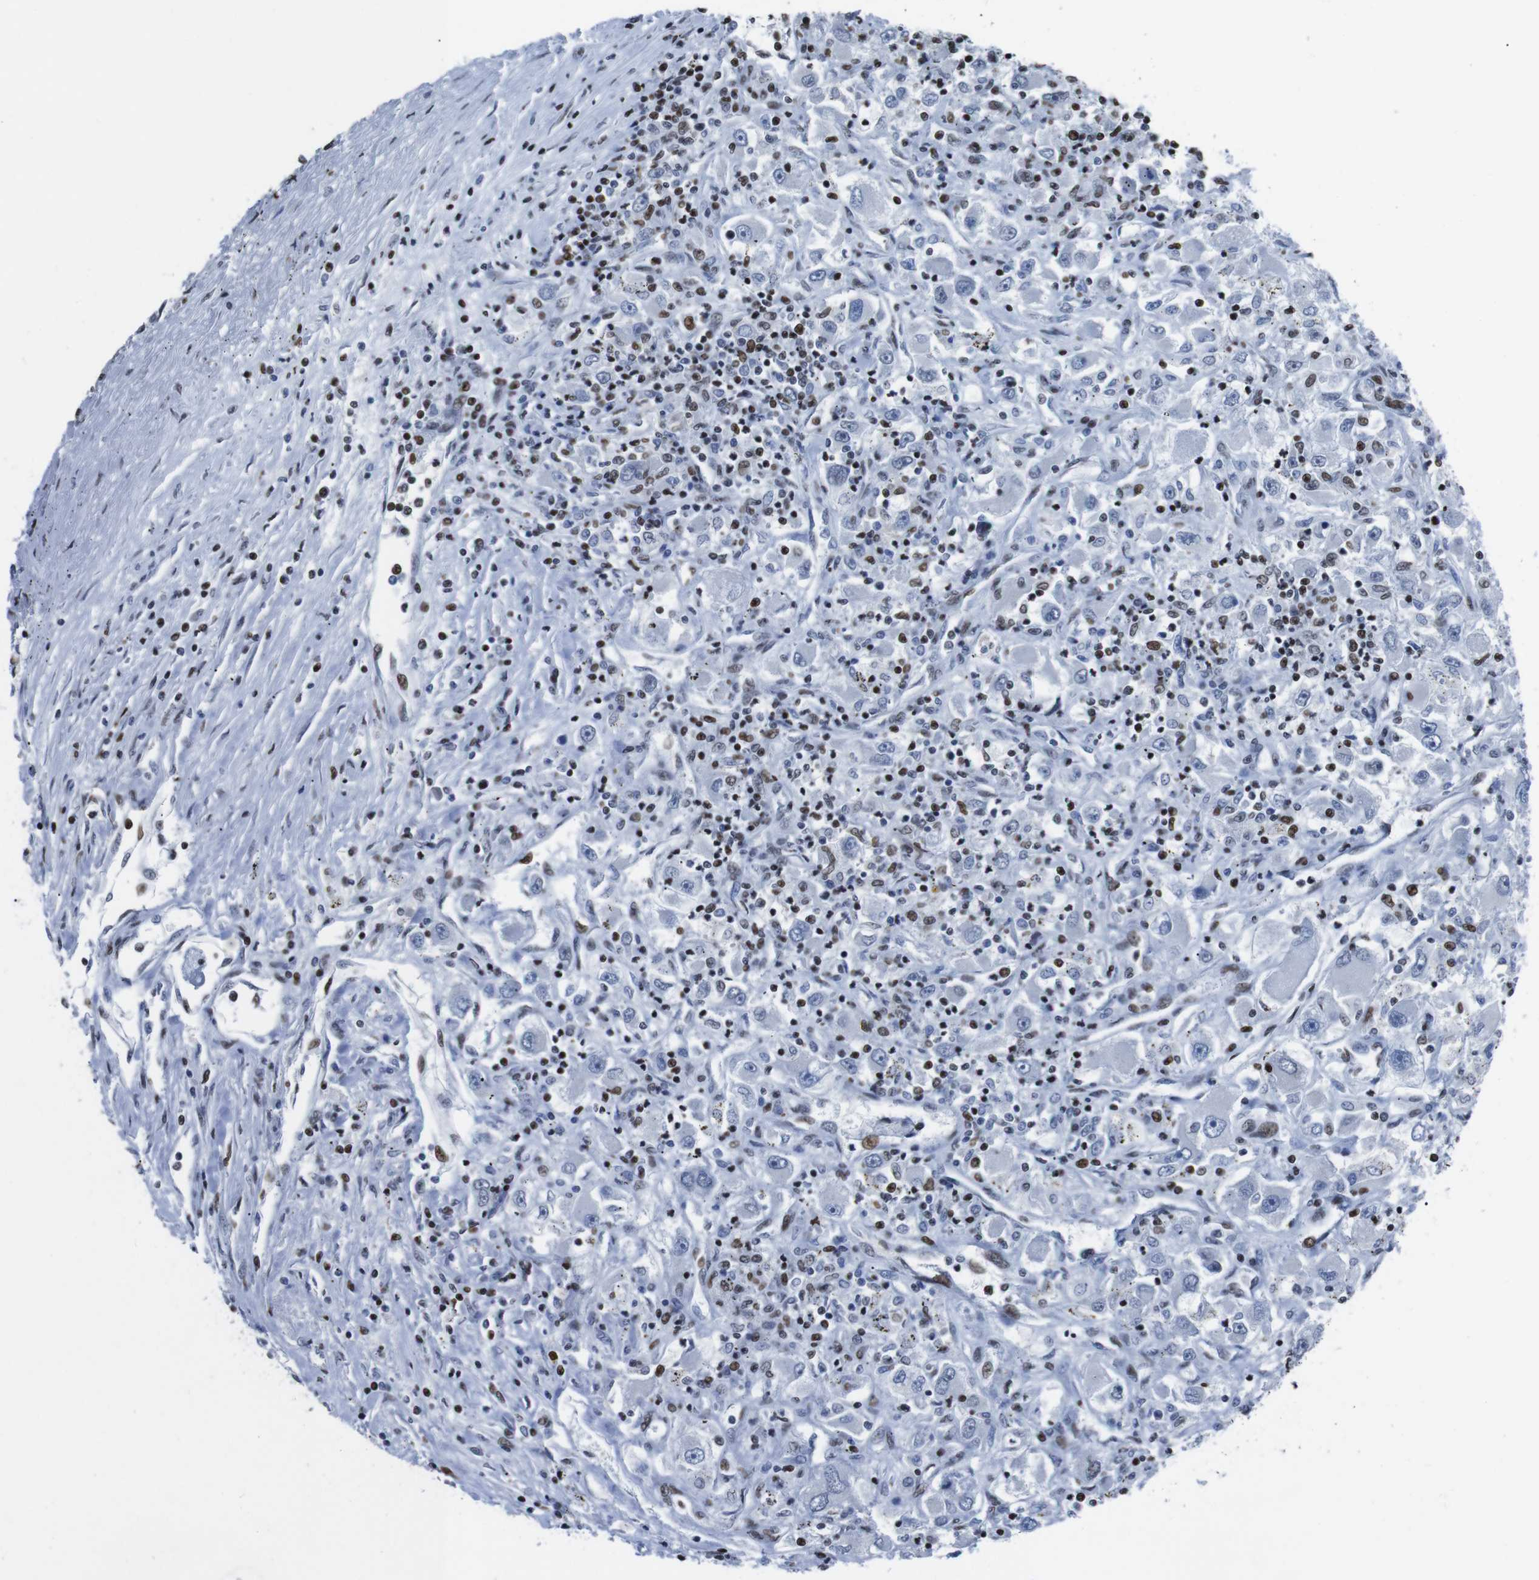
{"staining": {"intensity": "weak", "quantity": "<25%", "location": "nuclear"}, "tissue": "renal cancer", "cell_type": "Tumor cells", "image_type": "cancer", "snomed": [{"axis": "morphology", "description": "Adenocarcinoma, NOS"}, {"axis": "topography", "description": "Kidney"}], "caption": "IHC of human renal cancer displays no expression in tumor cells.", "gene": "PIP4P2", "patient": {"sex": "female", "age": 52}}